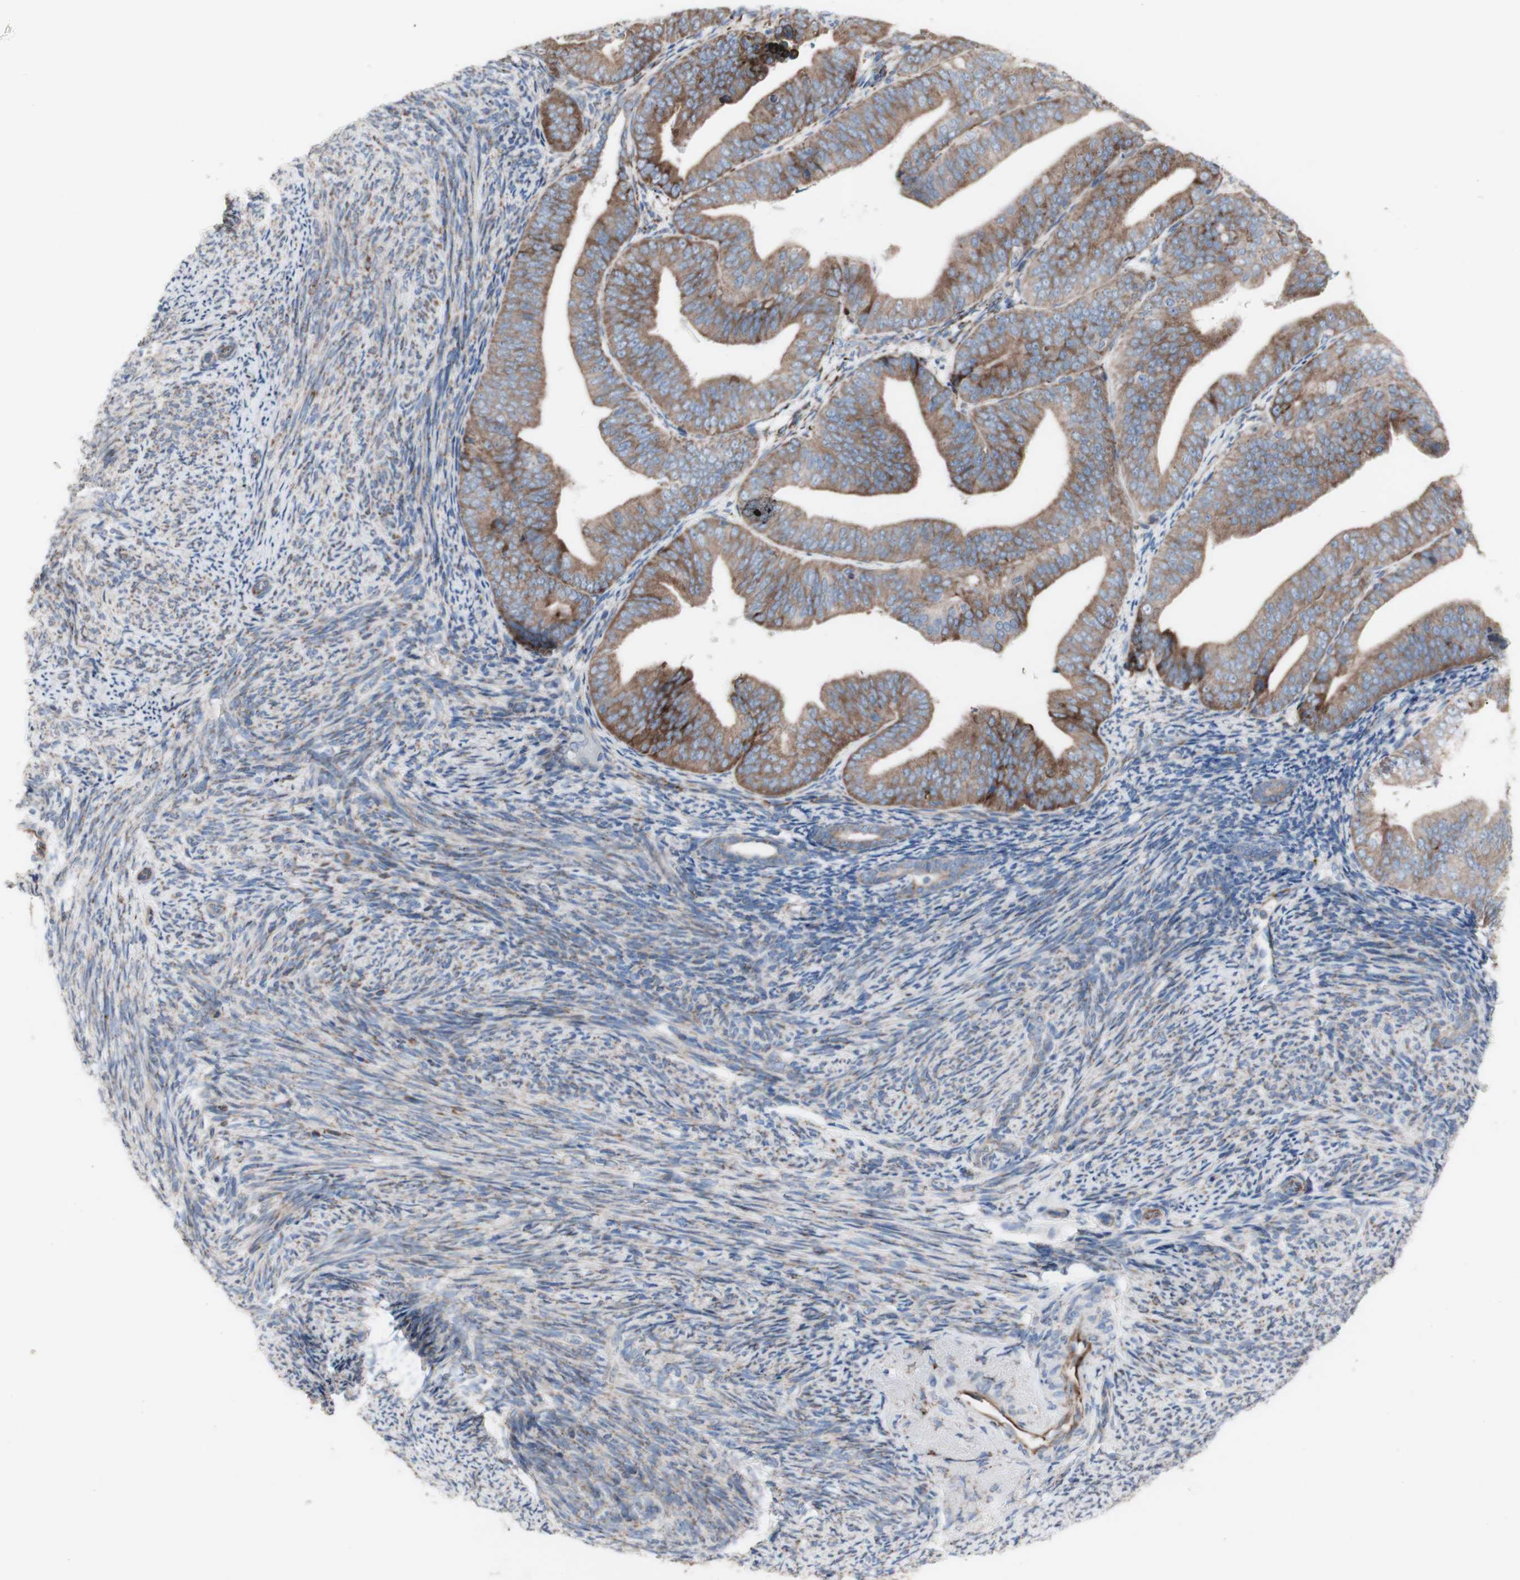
{"staining": {"intensity": "moderate", "quantity": ">75%", "location": "cytoplasmic/membranous"}, "tissue": "endometrial cancer", "cell_type": "Tumor cells", "image_type": "cancer", "snomed": [{"axis": "morphology", "description": "Adenocarcinoma, NOS"}, {"axis": "topography", "description": "Endometrium"}], "caption": "Brown immunohistochemical staining in human endometrial adenocarcinoma shows moderate cytoplasmic/membranous expression in approximately >75% of tumor cells.", "gene": "AGPAT5", "patient": {"sex": "female", "age": 63}}